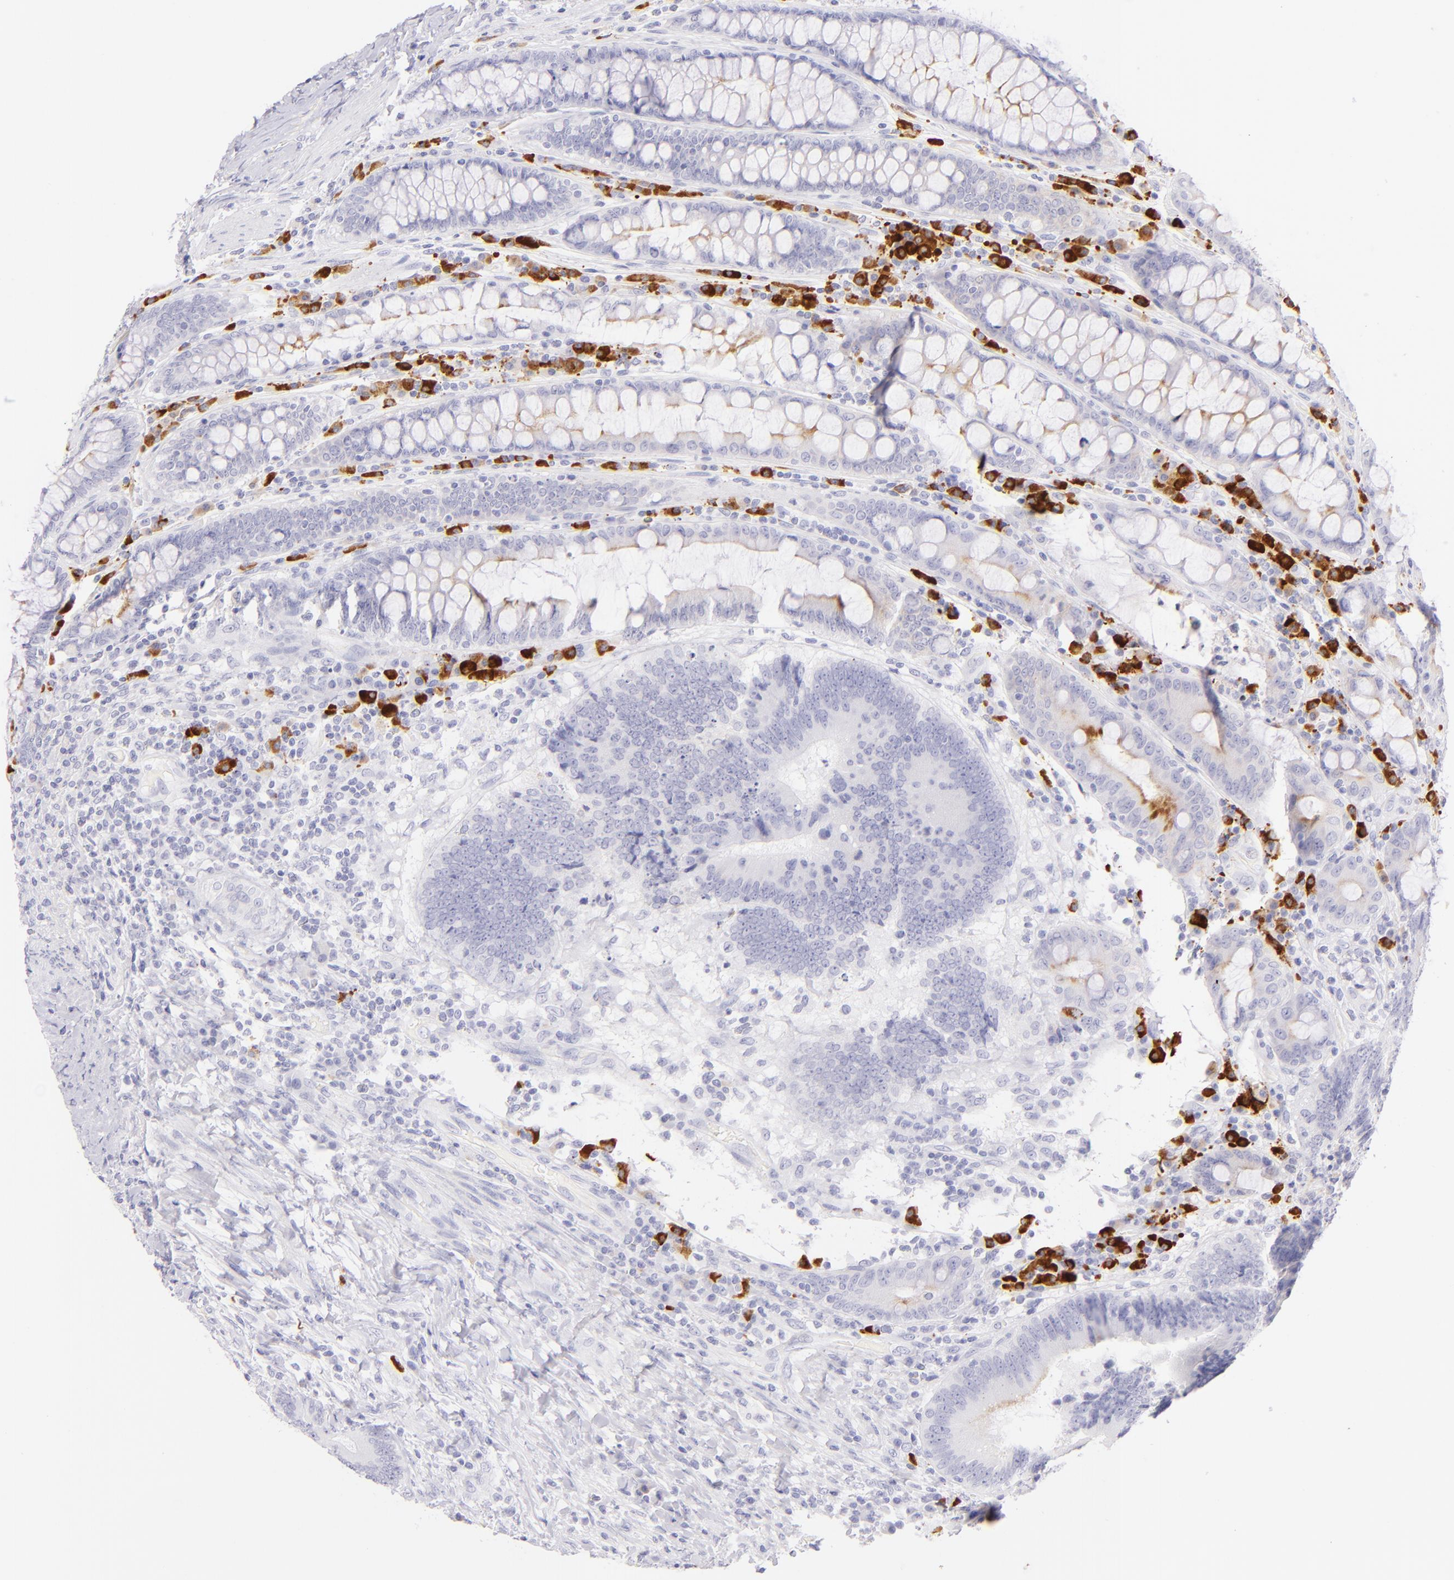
{"staining": {"intensity": "negative", "quantity": "none", "location": "none"}, "tissue": "colorectal cancer", "cell_type": "Tumor cells", "image_type": "cancer", "snomed": [{"axis": "morphology", "description": "Normal tissue, NOS"}, {"axis": "morphology", "description": "Adenocarcinoma, NOS"}, {"axis": "topography", "description": "Colon"}], "caption": "Immunohistochemistry (IHC) histopathology image of neoplastic tissue: colorectal cancer (adenocarcinoma) stained with DAB shows no significant protein positivity in tumor cells. The staining is performed using DAB (3,3'-diaminobenzidine) brown chromogen with nuclei counter-stained in using hematoxylin.", "gene": "SDC1", "patient": {"sex": "female", "age": 78}}